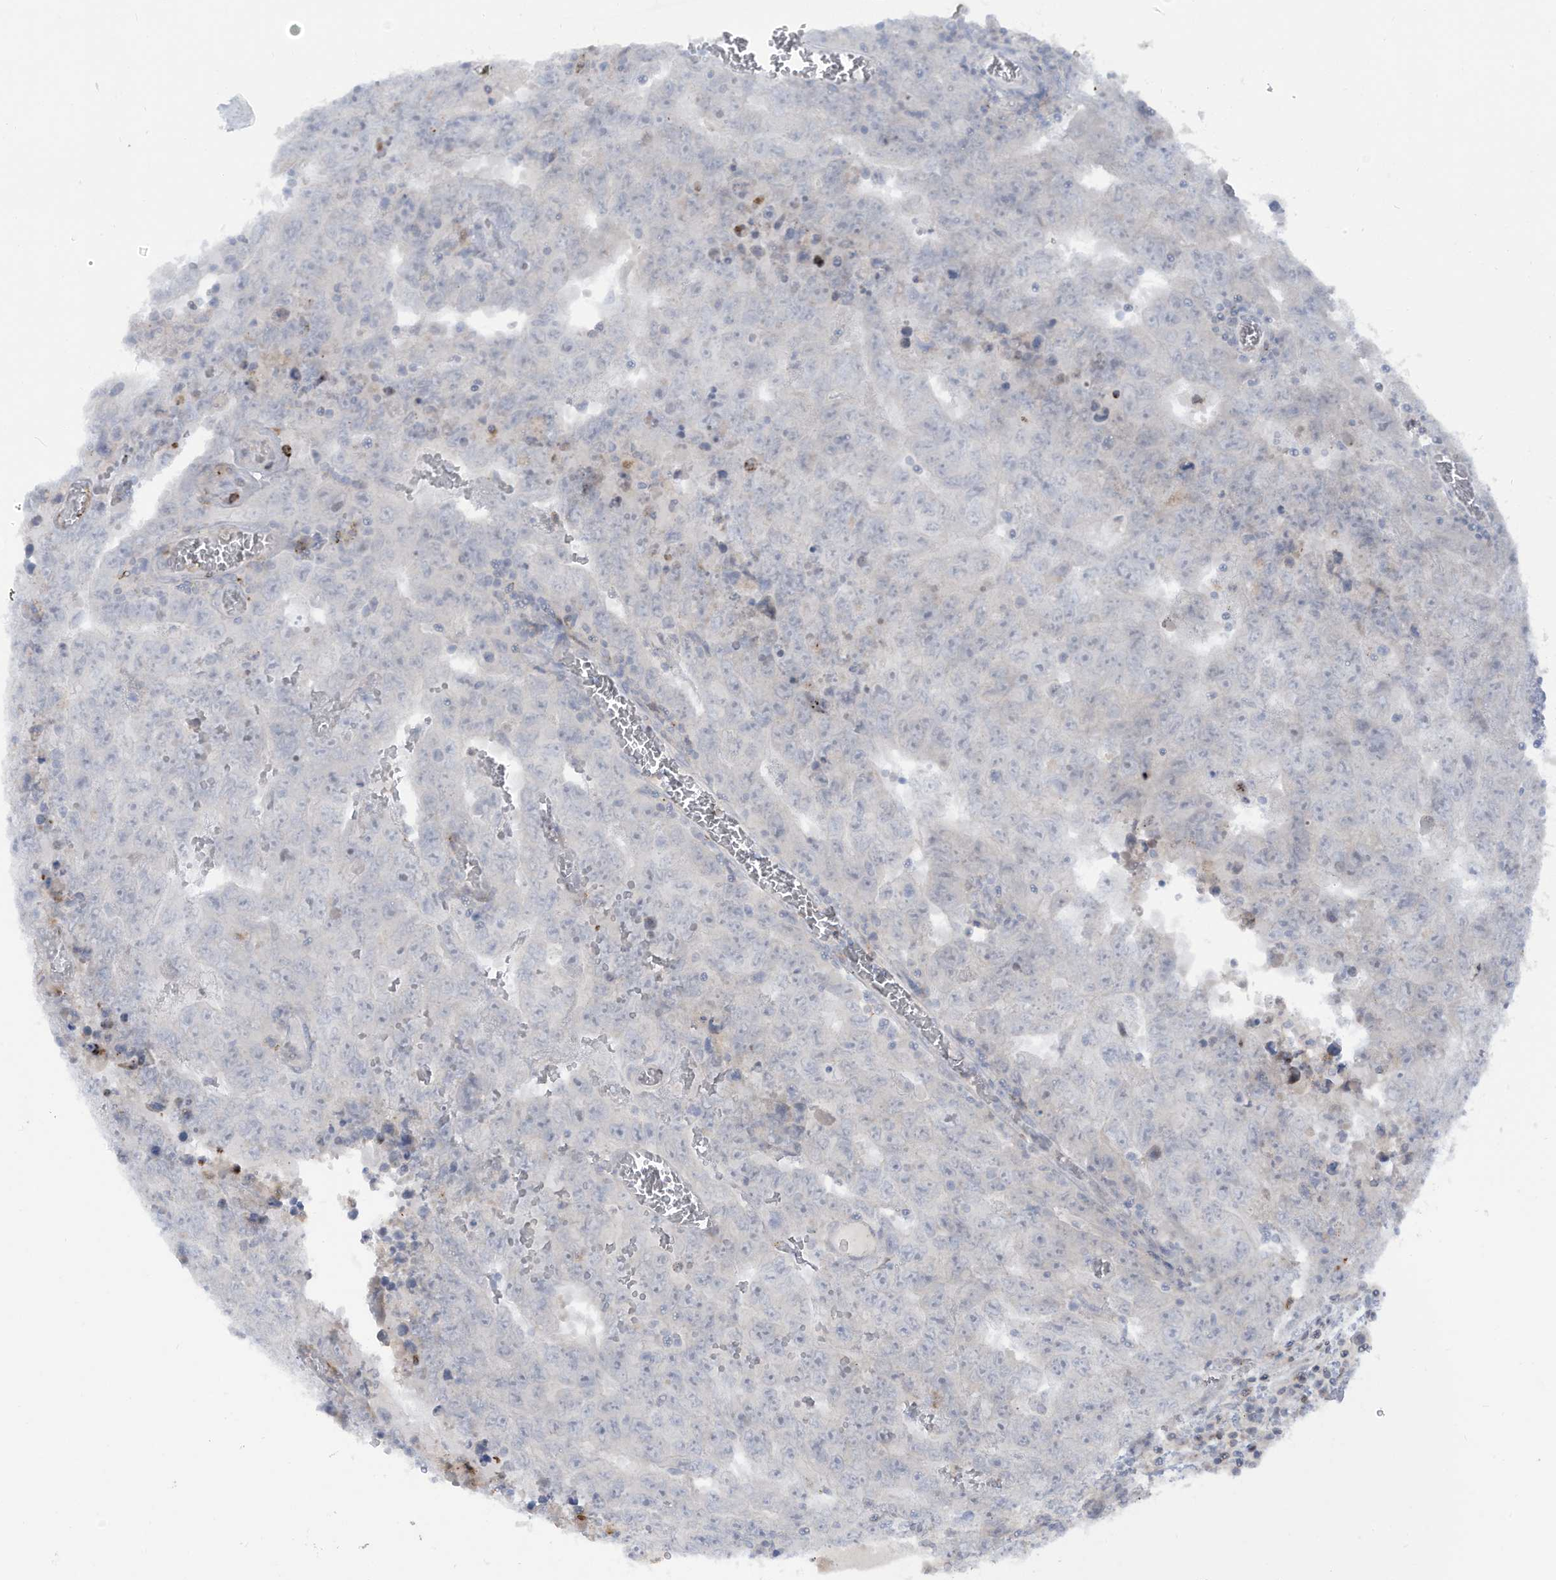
{"staining": {"intensity": "negative", "quantity": "none", "location": "none"}, "tissue": "testis cancer", "cell_type": "Tumor cells", "image_type": "cancer", "snomed": [{"axis": "morphology", "description": "Carcinoma, Embryonal, NOS"}, {"axis": "topography", "description": "Testis"}], "caption": "Immunohistochemical staining of human testis embryonal carcinoma demonstrates no significant positivity in tumor cells.", "gene": "NOTO", "patient": {"sex": "male", "age": 26}}